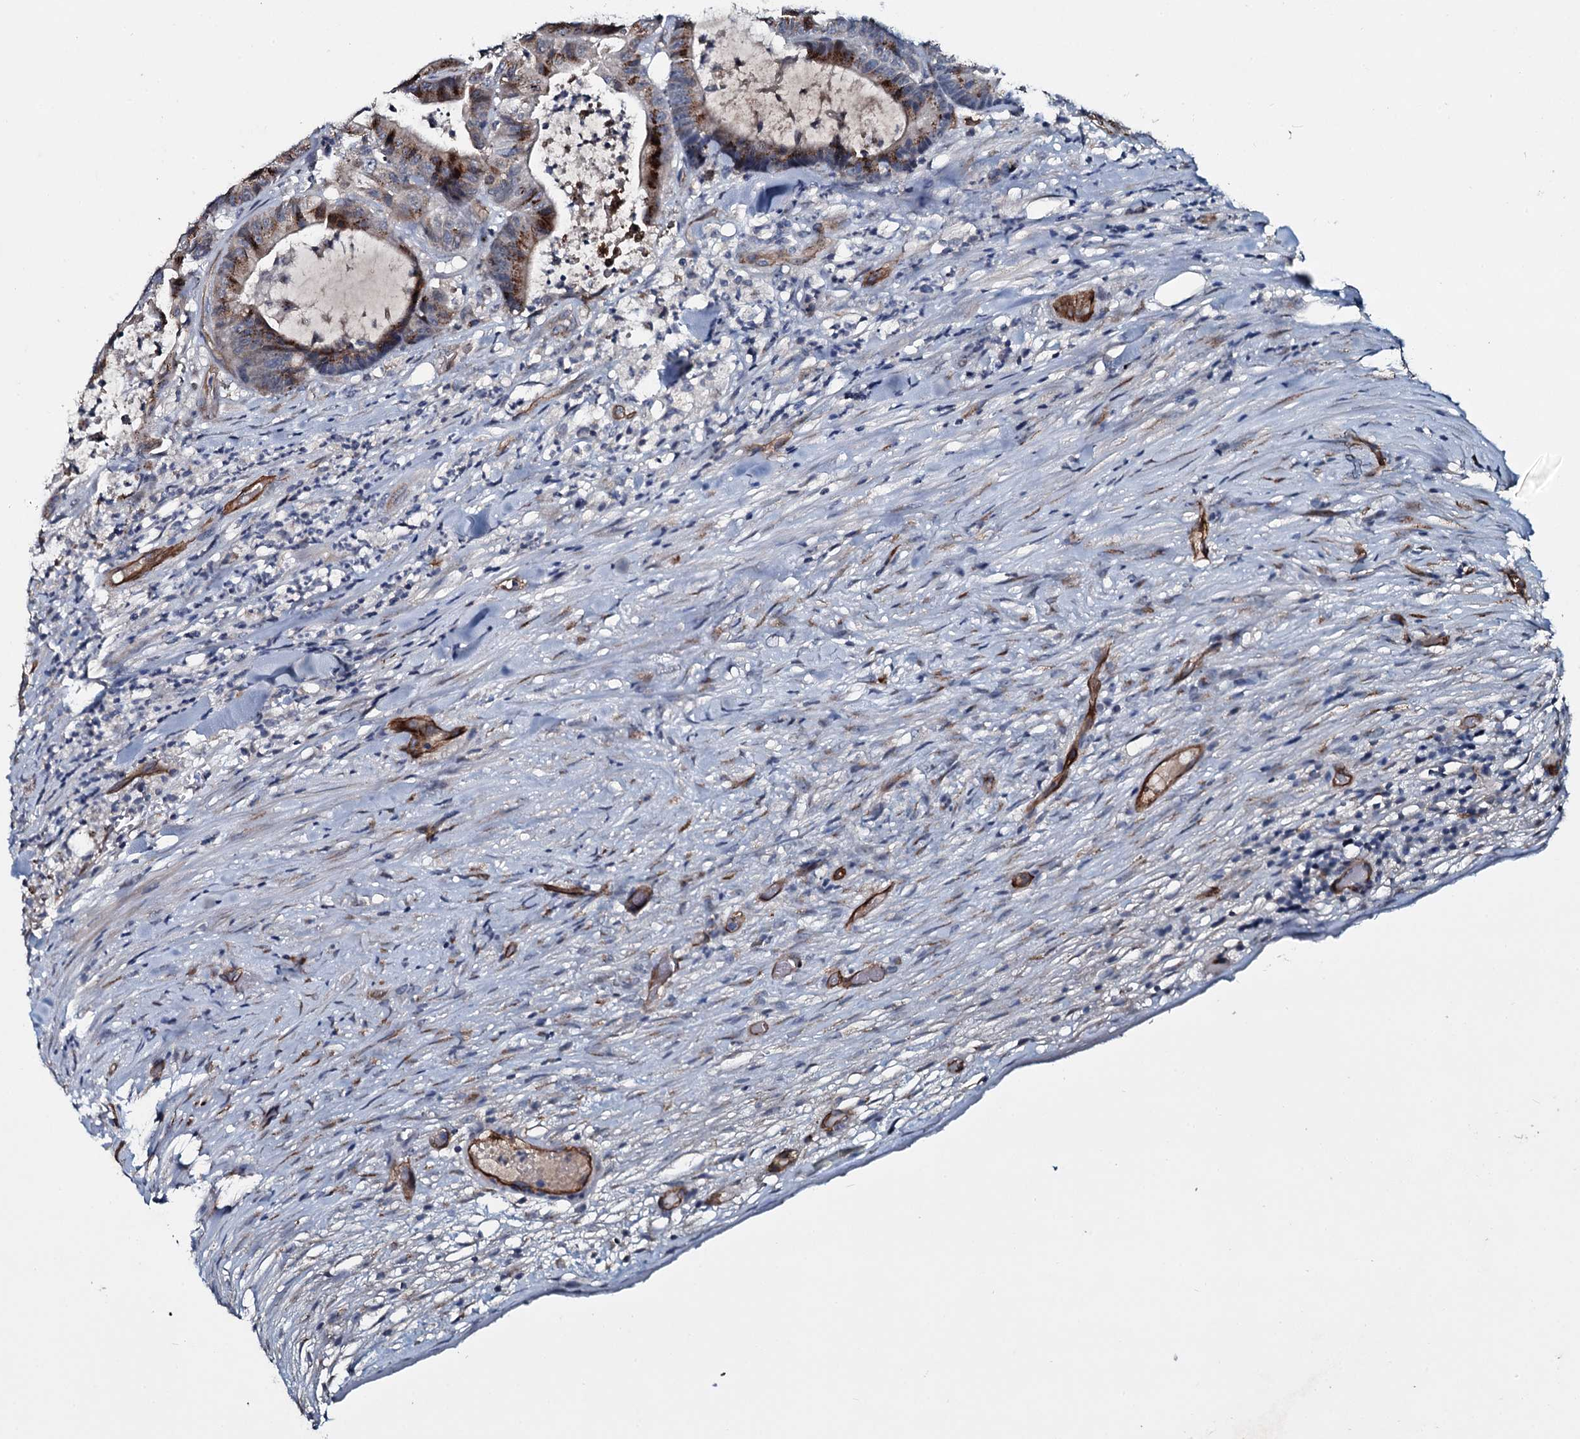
{"staining": {"intensity": "moderate", "quantity": ">75%", "location": "cytoplasmic/membranous"}, "tissue": "colorectal cancer", "cell_type": "Tumor cells", "image_type": "cancer", "snomed": [{"axis": "morphology", "description": "Adenocarcinoma, NOS"}, {"axis": "topography", "description": "Colon"}], "caption": "Brown immunohistochemical staining in adenocarcinoma (colorectal) exhibits moderate cytoplasmic/membranous positivity in about >75% of tumor cells. Nuclei are stained in blue.", "gene": "CLEC14A", "patient": {"sex": "female", "age": 84}}